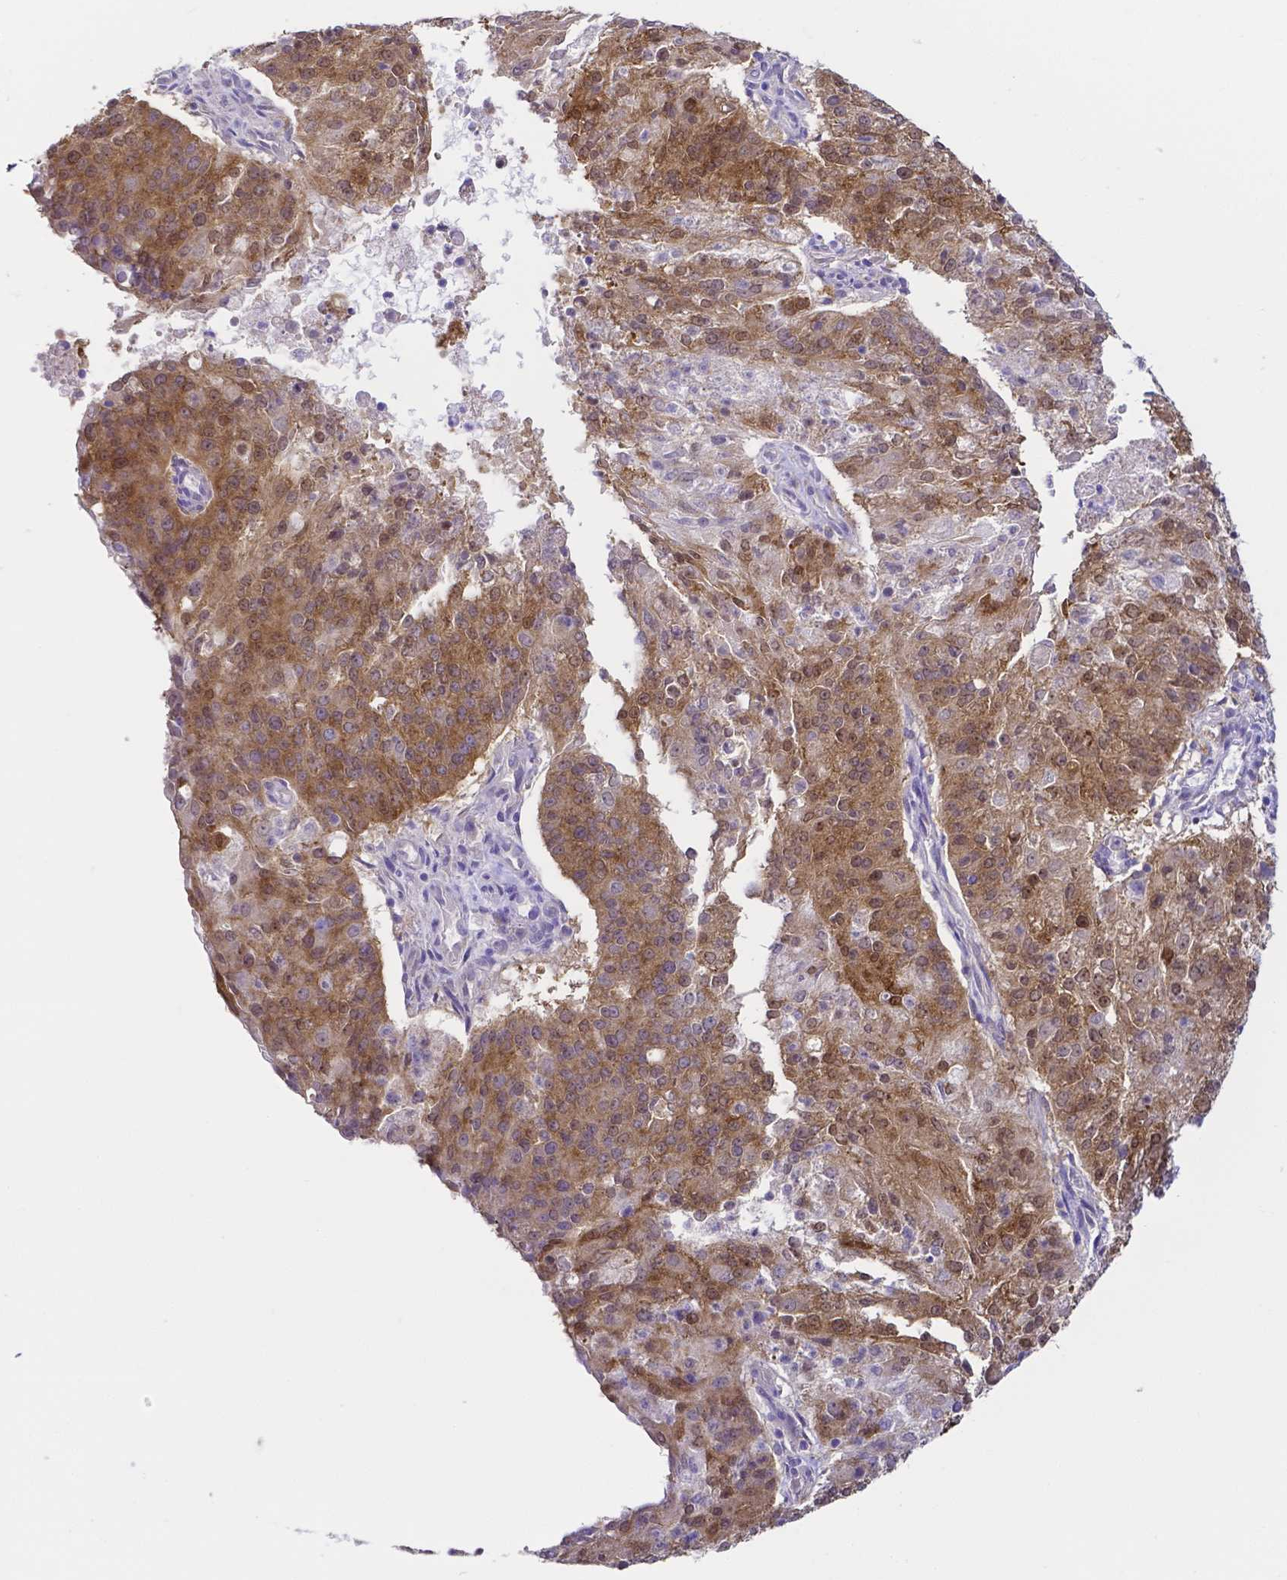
{"staining": {"intensity": "moderate", "quantity": ">75%", "location": "cytoplasmic/membranous,nuclear"}, "tissue": "endometrial cancer", "cell_type": "Tumor cells", "image_type": "cancer", "snomed": [{"axis": "morphology", "description": "Adenocarcinoma, NOS"}, {"axis": "topography", "description": "Endometrium"}], "caption": "Adenocarcinoma (endometrial) stained with immunohistochemistry (IHC) reveals moderate cytoplasmic/membranous and nuclear staining in approximately >75% of tumor cells.", "gene": "PKP3", "patient": {"sex": "female", "age": 82}}